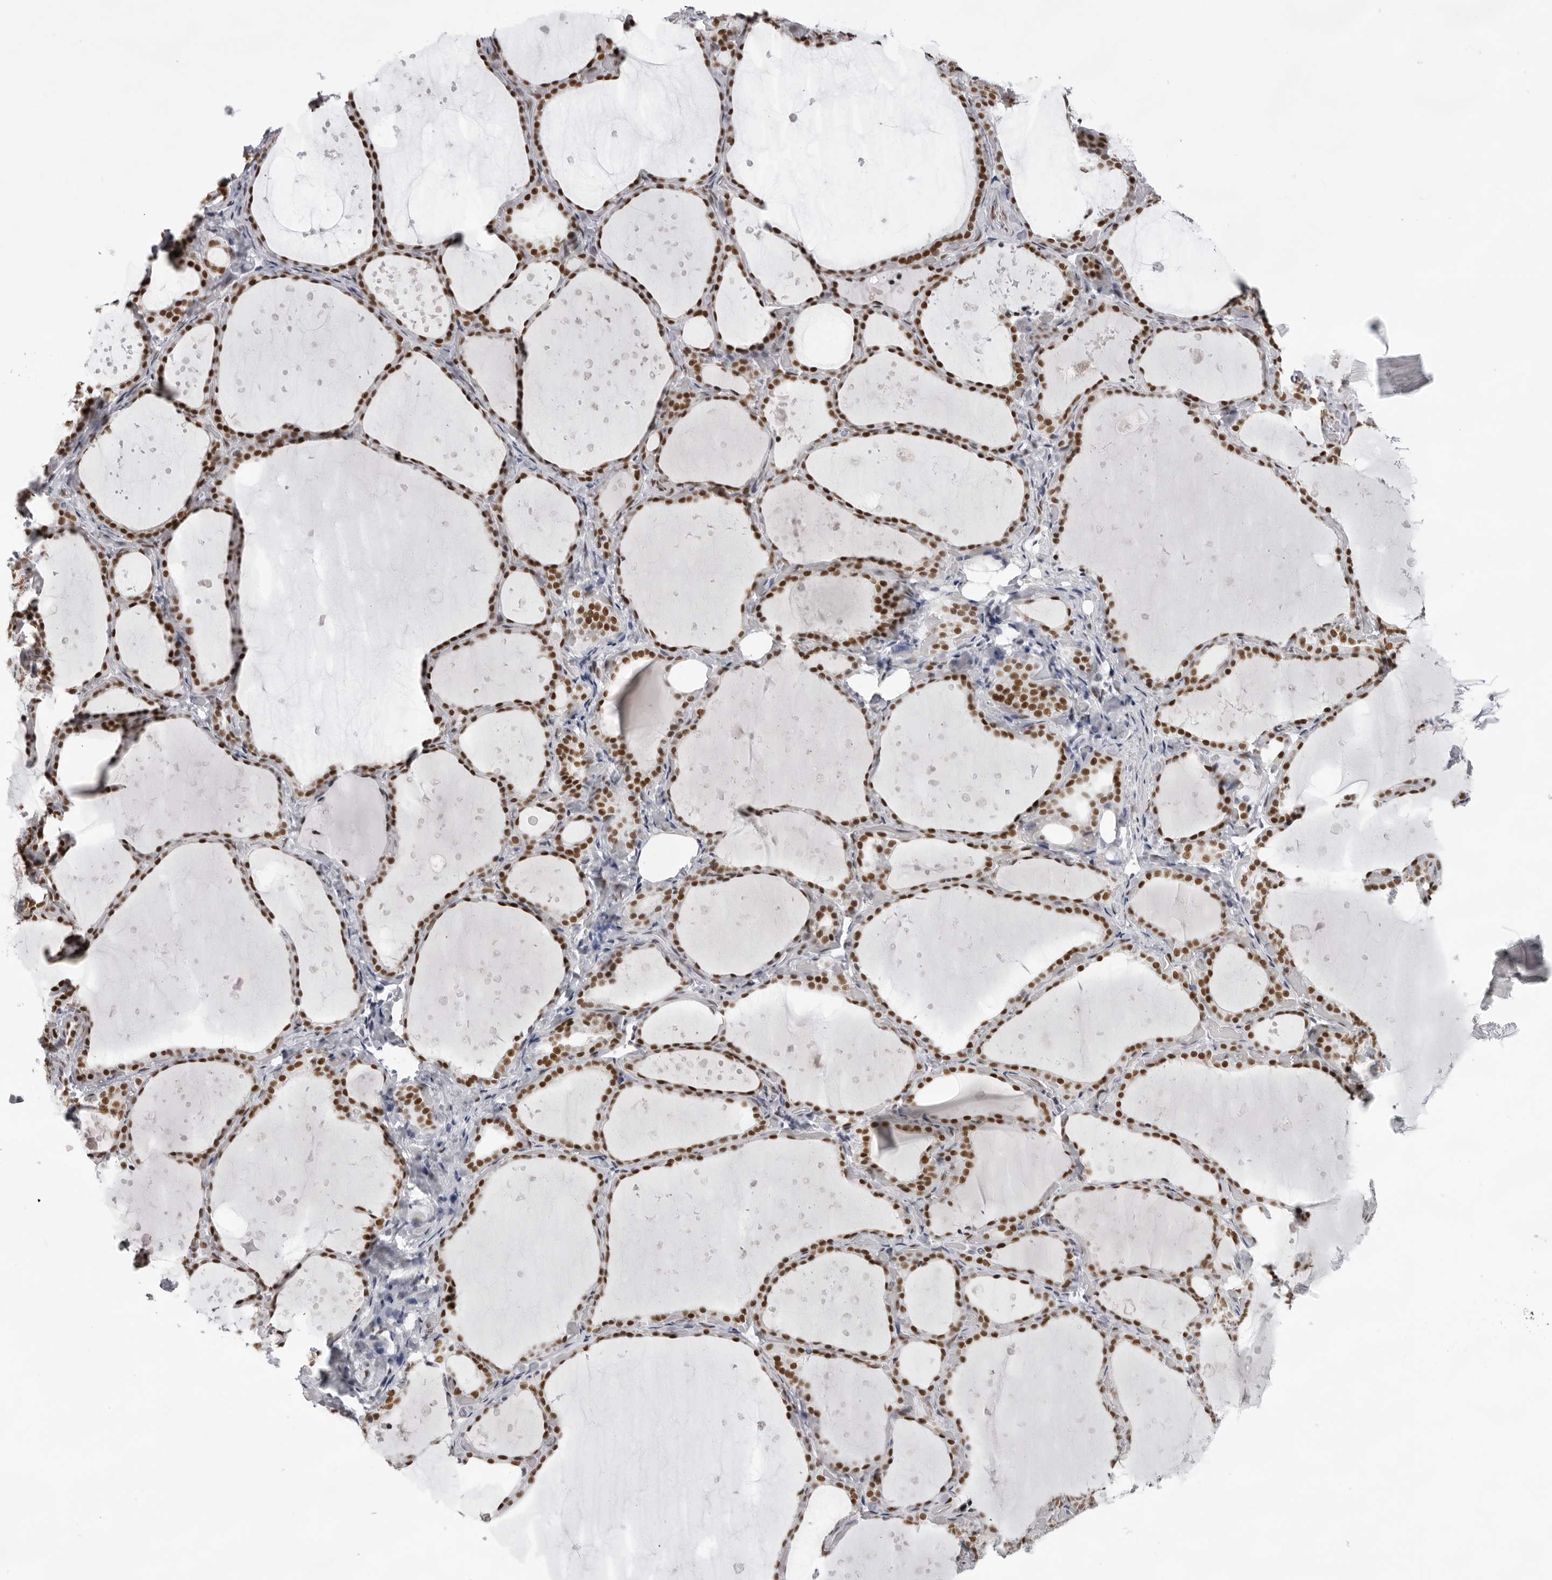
{"staining": {"intensity": "strong", "quantity": ">75%", "location": "nuclear"}, "tissue": "thyroid gland", "cell_type": "Glandular cells", "image_type": "normal", "snomed": [{"axis": "morphology", "description": "Normal tissue, NOS"}, {"axis": "topography", "description": "Thyroid gland"}], "caption": "The histopathology image demonstrates a brown stain indicating the presence of a protein in the nuclear of glandular cells in thyroid gland. (DAB (3,3'-diaminobenzidine) IHC, brown staining for protein, blue staining for nuclei).", "gene": "IRF2BP2", "patient": {"sex": "female", "age": 44}}